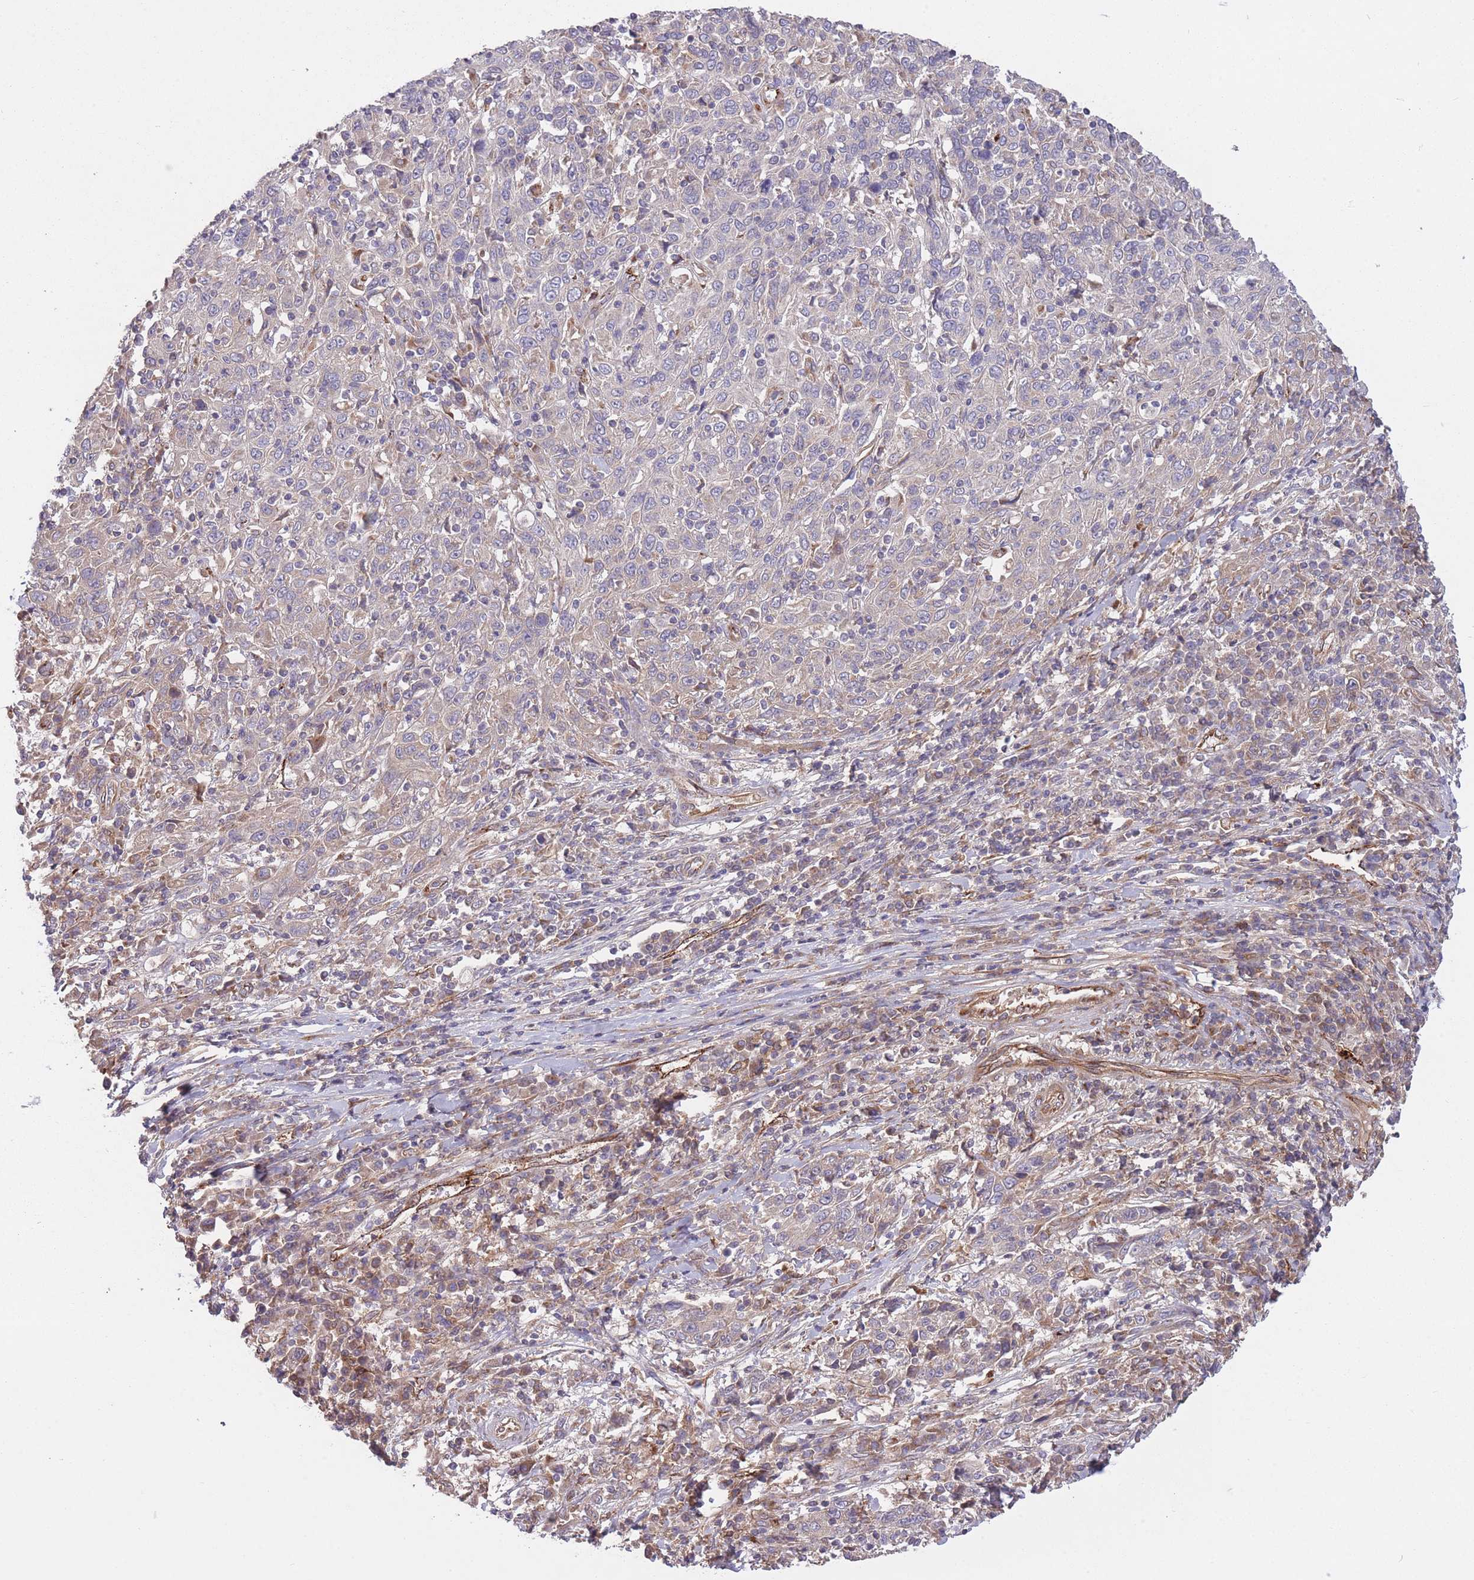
{"staining": {"intensity": "weak", "quantity": "<25%", "location": "cytoplasmic/membranous"}, "tissue": "cervical cancer", "cell_type": "Tumor cells", "image_type": "cancer", "snomed": [{"axis": "morphology", "description": "Squamous cell carcinoma, NOS"}, {"axis": "topography", "description": "Cervix"}], "caption": "This is a micrograph of immunohistochemistry (IHC) staining of cervical cancer, which shows no positivity in tumor cells.", "gene": "CISH", "patient": {"sex": "female", "age": 46}}